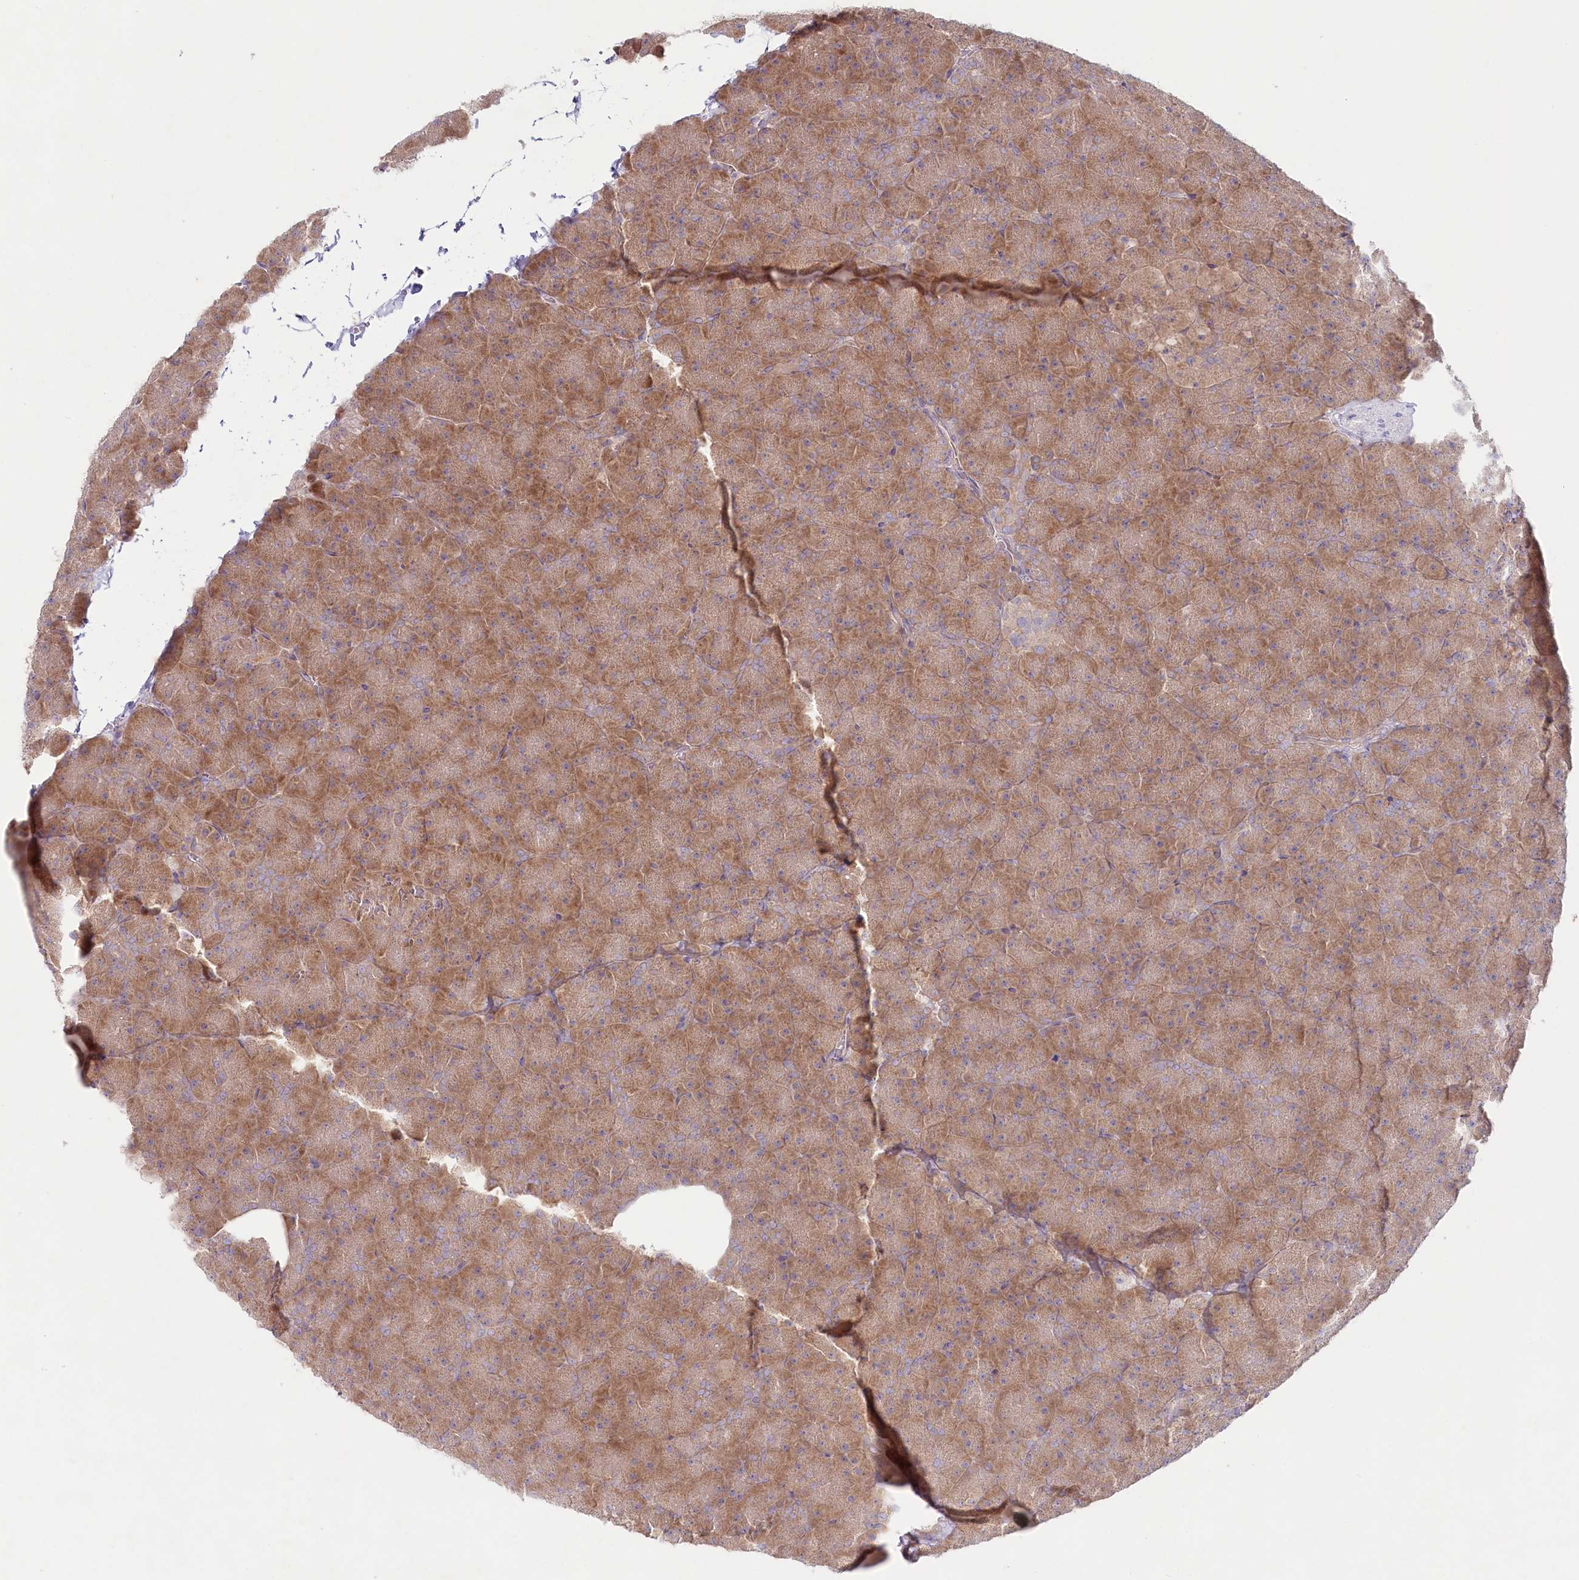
{"staining": {"intensity": "moderate", "quantity": ">75%", "location": "cytoplasmic/membranous"}, "tissue": "pancreas", "cell_type": "Exocrine glandular cells", "image_type": "normal", "snomed": [{"axis": "morphology", "description": "Normal tissue, NOS"}, {"axis": "topography", "description": "Pancreas"}], "caption": "Immunohistochemical staining of unremarkable human pancreas shows medium levels of moderate cytoplasmic/membranous staining in about >75% of exocrine glandular cells. The staining was performed using DAB to visualize the protein expression in brown, while the nuclei were stained in blue with hematoxylin (Magnification: 20x).", "gene": "TNIP1", "patient": {"sex": "male", "age": 36}}